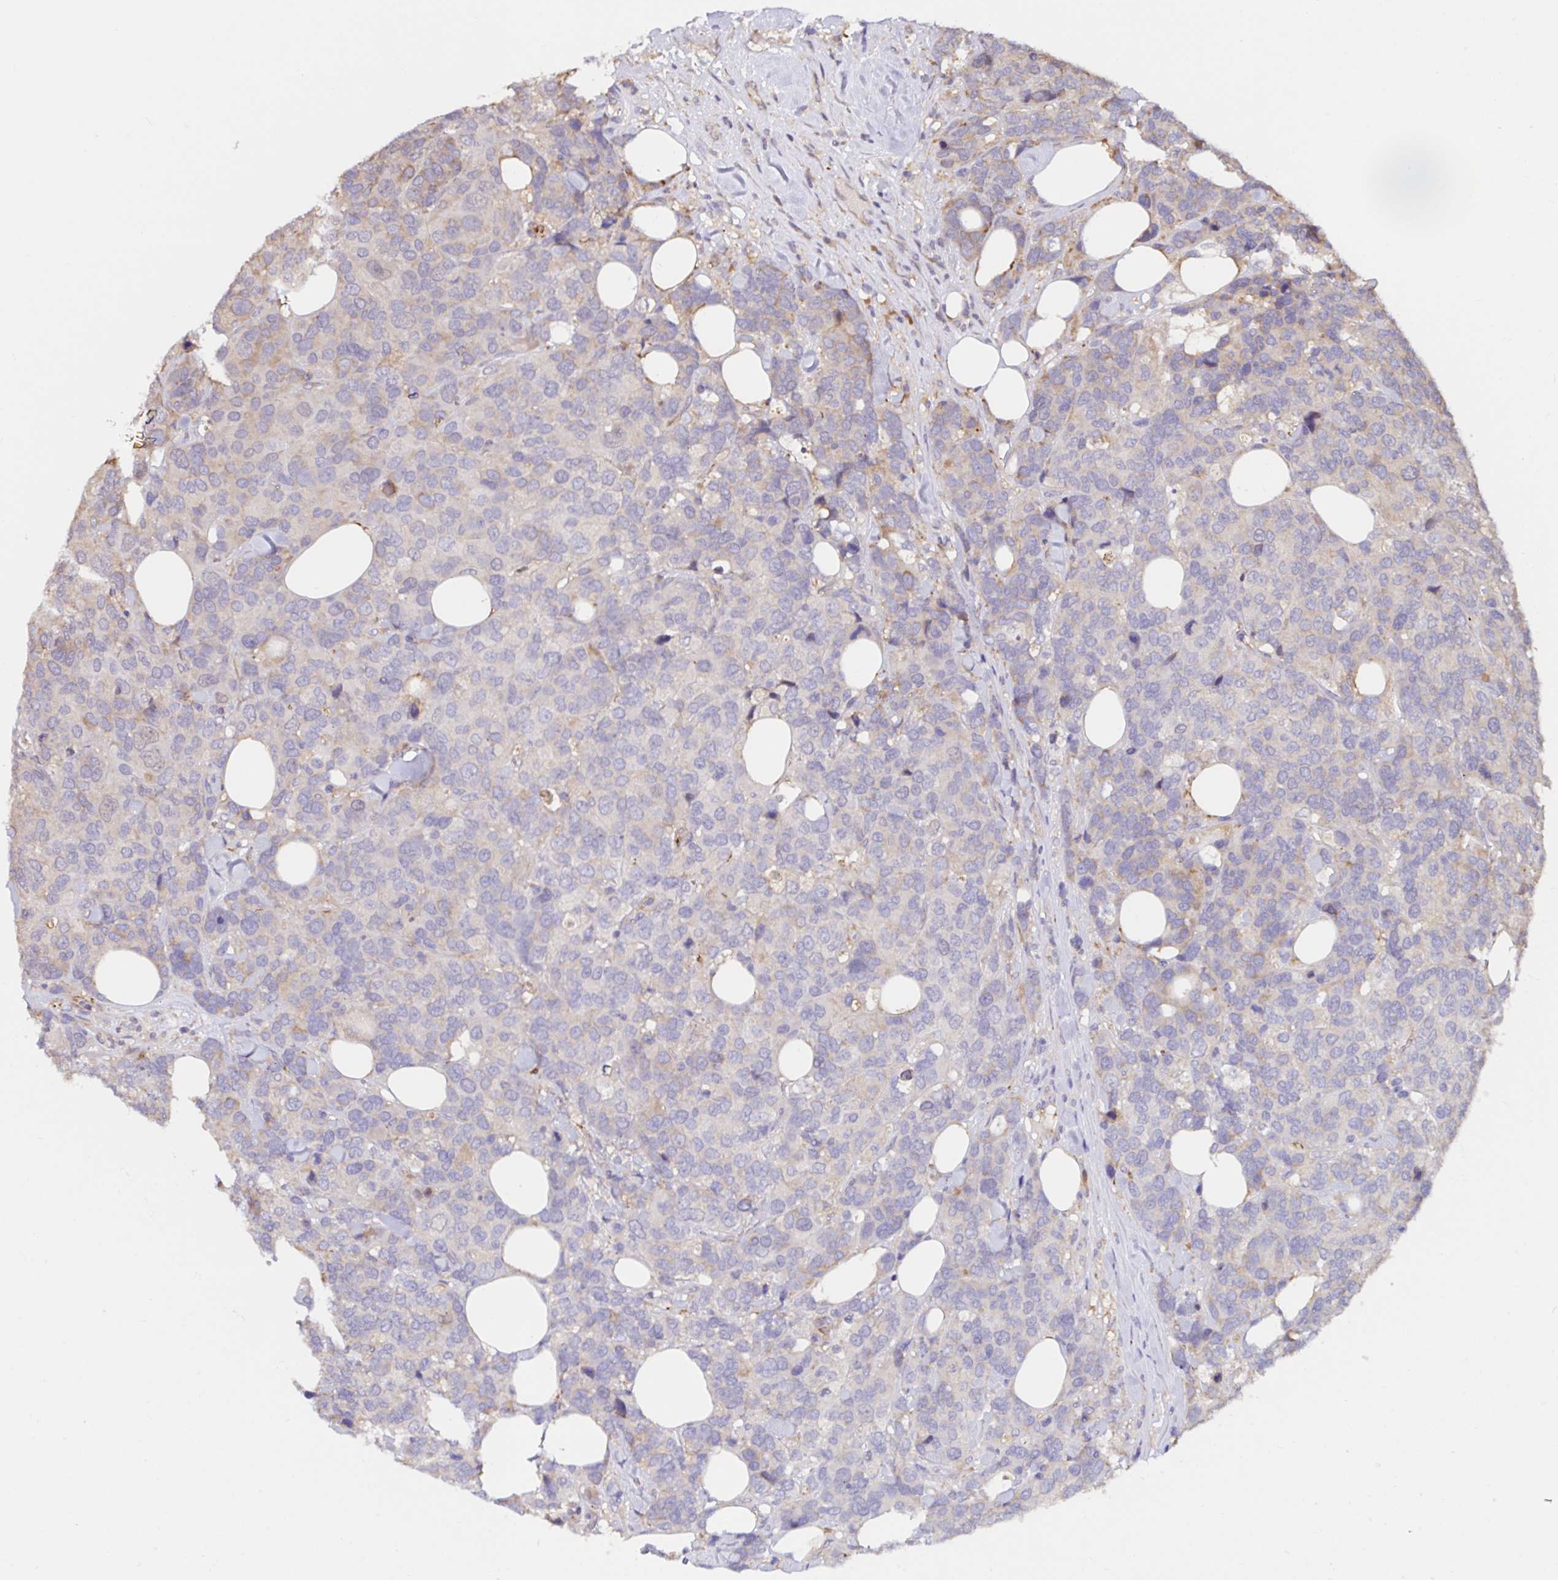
{"staining": {"intensity": "weak", "quantity": "<25%", "location": "cytoplasmic/membranous"}, "tissue": "breast cancer", "cell_type": "Tumor cells", "image_type": "cancer", "snomed": [{"axis": "morphology", "description": "Lobular carcinoma"}, {"axis": "topography", "description": "Breast"}], "caption": "The photomicrograph displays no staining of tumor cells in breast lobular carcinoma. (DAB (3,3'-diaminobenzidine) immunohistochemistry with hematoxylin counter stain).", "gene": "RSRP1", "patient": {"sex": "female", "age": 59}}